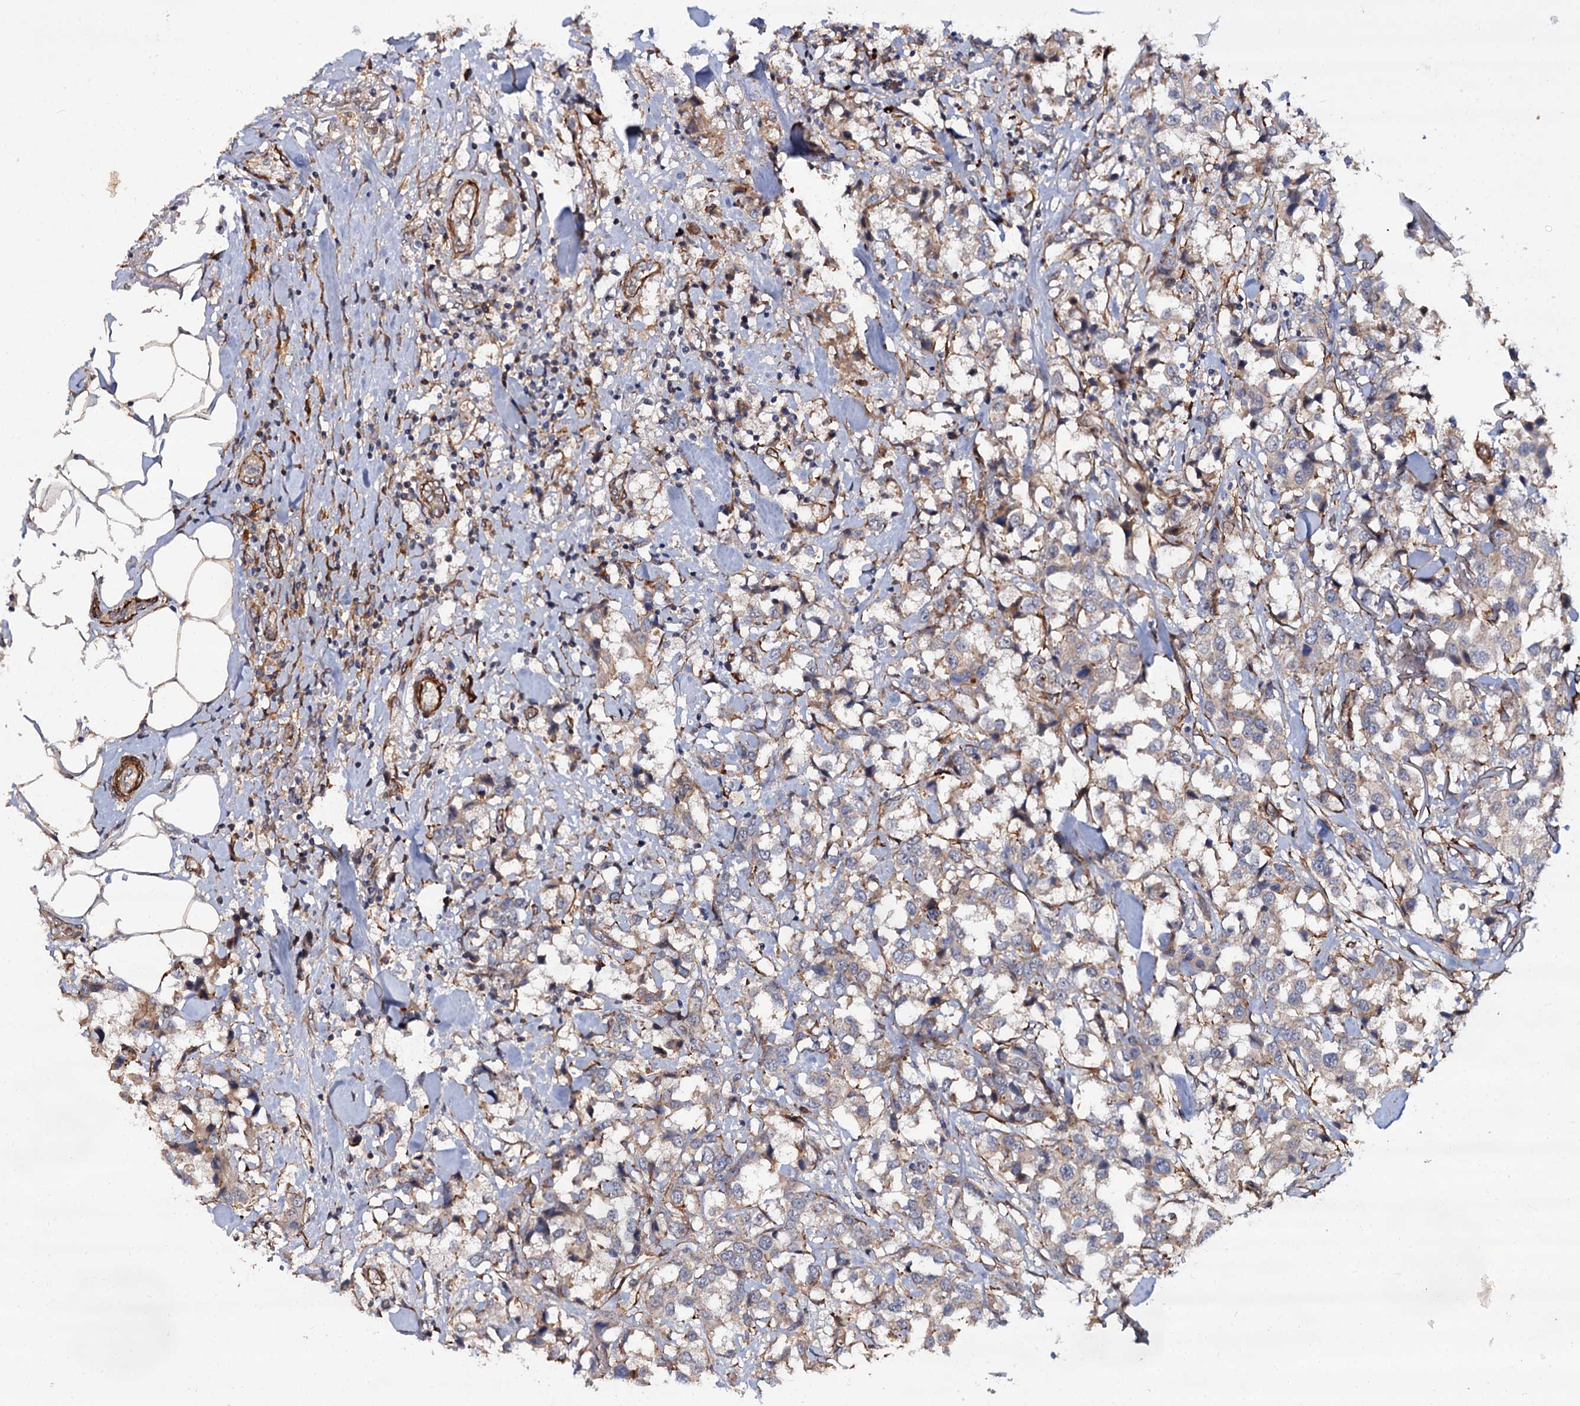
{"staining": {"intensity": "negative", "quantity": "none", "location": "none"}, "tissue": "breast cancer", "cell_type": "Tumor cells", "image_type": "cancer", "snomed": [{"axis": "morphology", "description": "Duct carcinoma"}, {"axis": "topography", "description": "Breast"}], "caption": "The immunohistochemistry (IHC) image has no significant staining in tumor cells of breast cancer (intraductal carcinoma) tissue. The staining is performed using DAB brown chromogen with nuclei counter-stained in using hematoxylin.", "gene": "ISM2", "patient": {"sex": "female", "age": 80}}